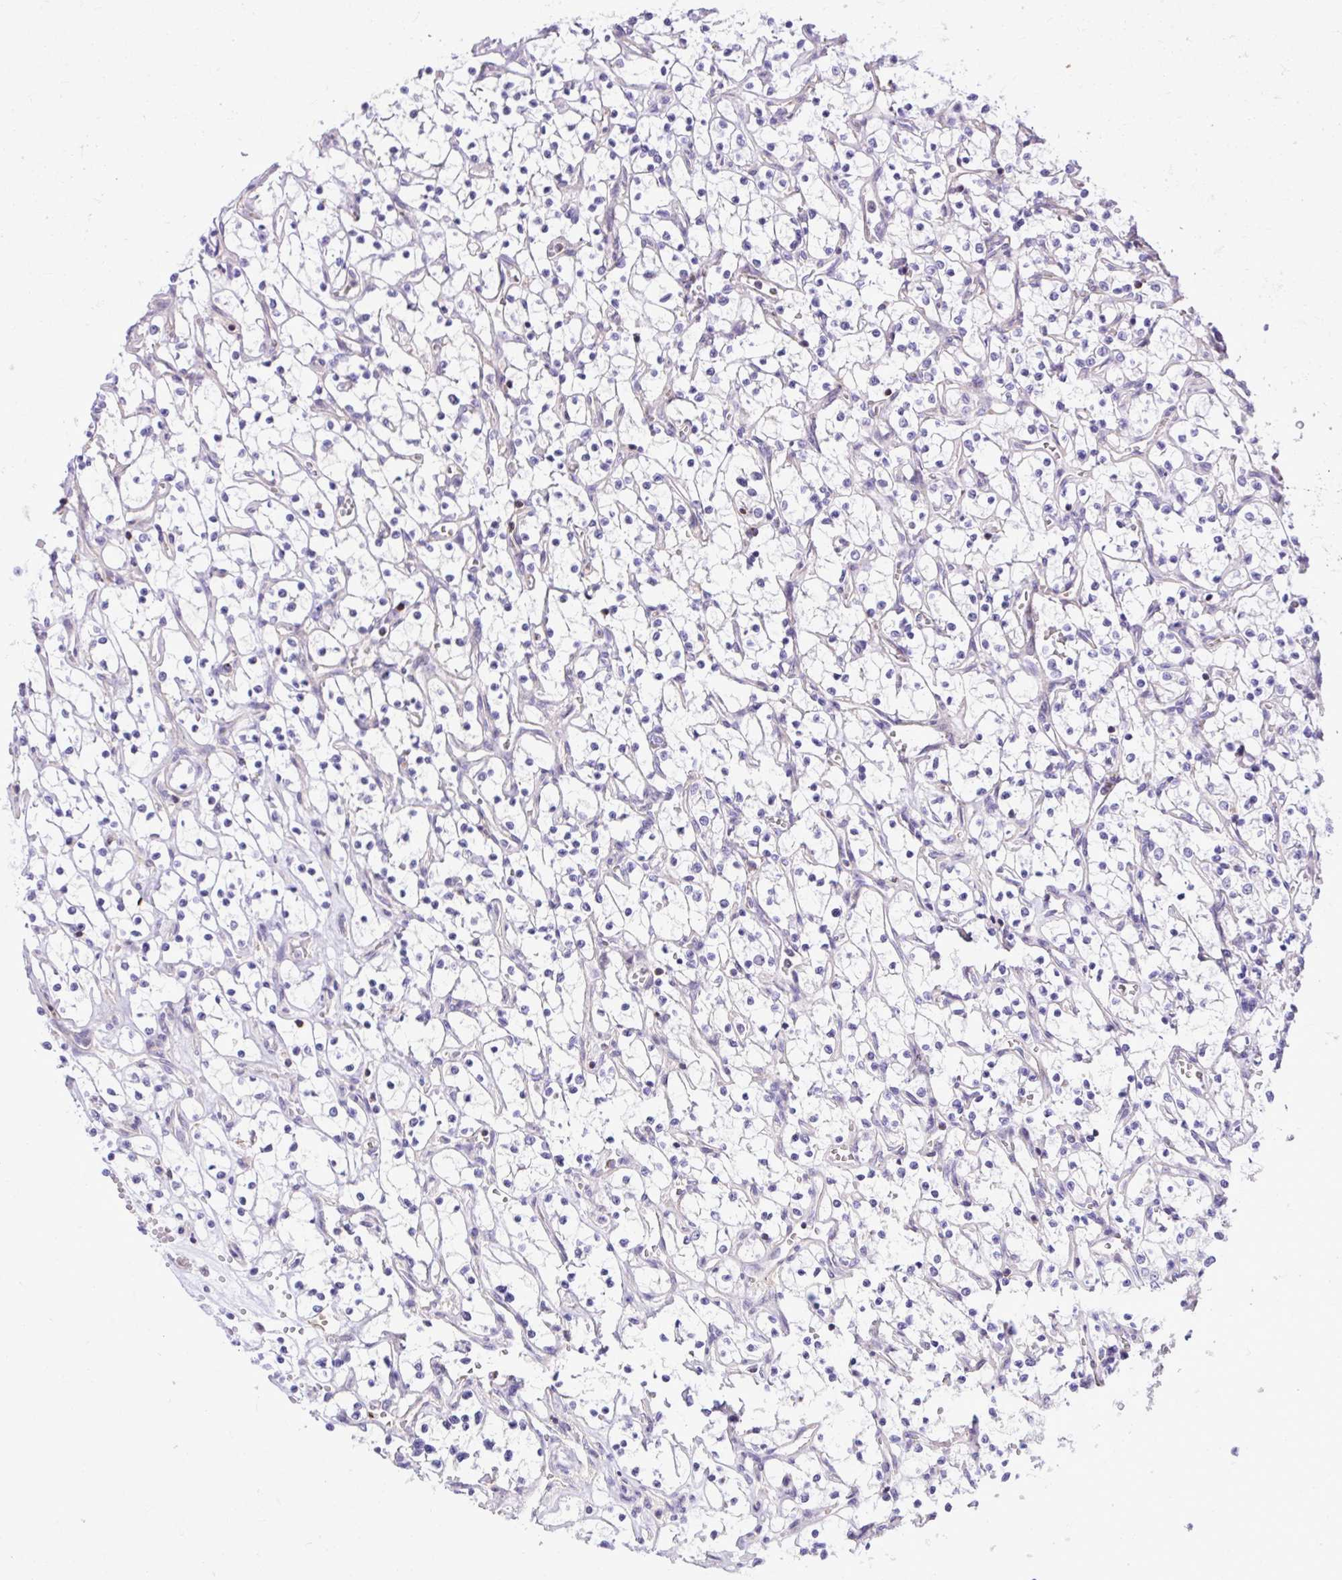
{"staining": {"intensity": "negative", "quantity": "none", "location": "none"}, "tissue": "renal cancer", "cell_type": "Tumor cells", "image_type": "cancer", "snomed": [{"axis": "morphology", "description": "Adenocarcinoma, NOS"}, {"axis": "topography", "description": "Kidney"}], "caption": "Image shows no protein positivity in tumor cells of renal adenocarcinoma tissue.", "gene": "GRK4", "patient": {"sex": "female", "age": 69}}